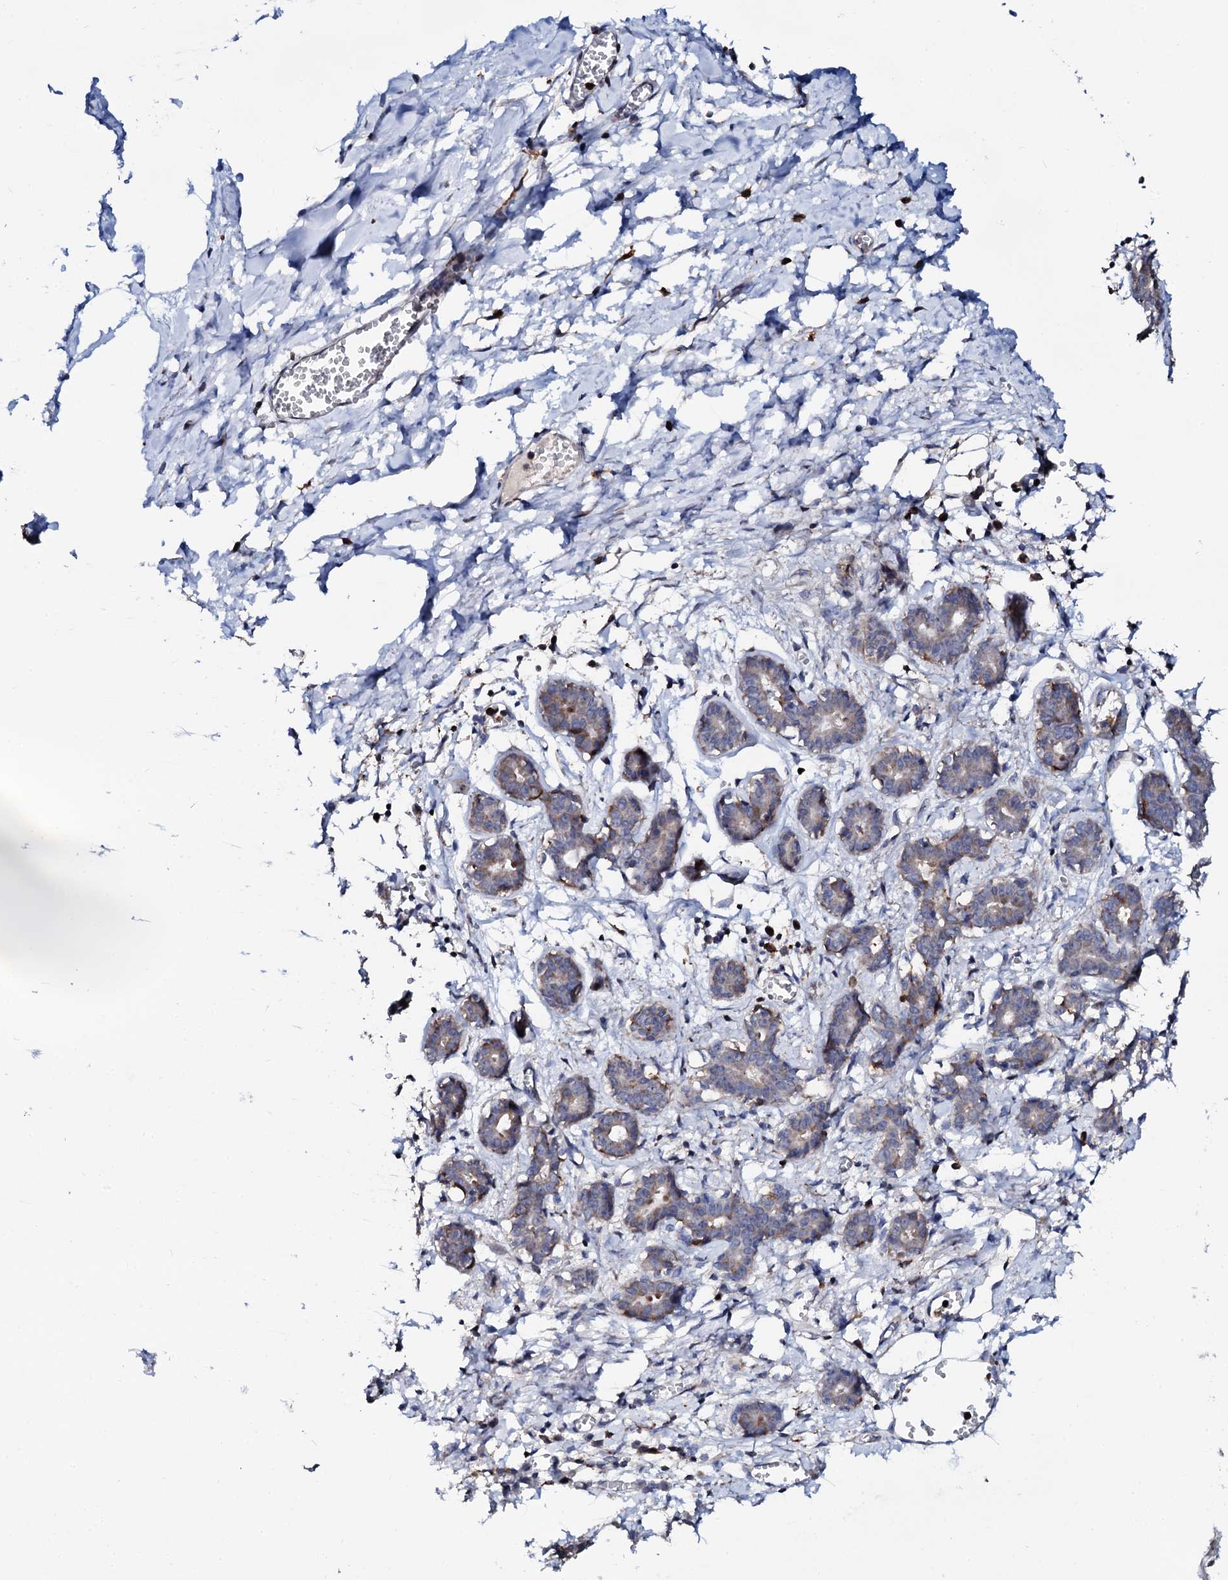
{"staining": {"intensity": "negative", "quantity": "none", "location": "none"}, "tissue": "breast", "cell_type": "Adipocytes", "image_type": "normal", "snomed": [{"axis": "morphology", "description": "Normal tissue, NOS"}, {"axis": "topography", "description": "Breast"}], "caption": "Protein analysis of benign breast reveals no significant staining in adipocytes.", "gene": "TCIRG1", "patient": {"sex": "female", "age": 27}}